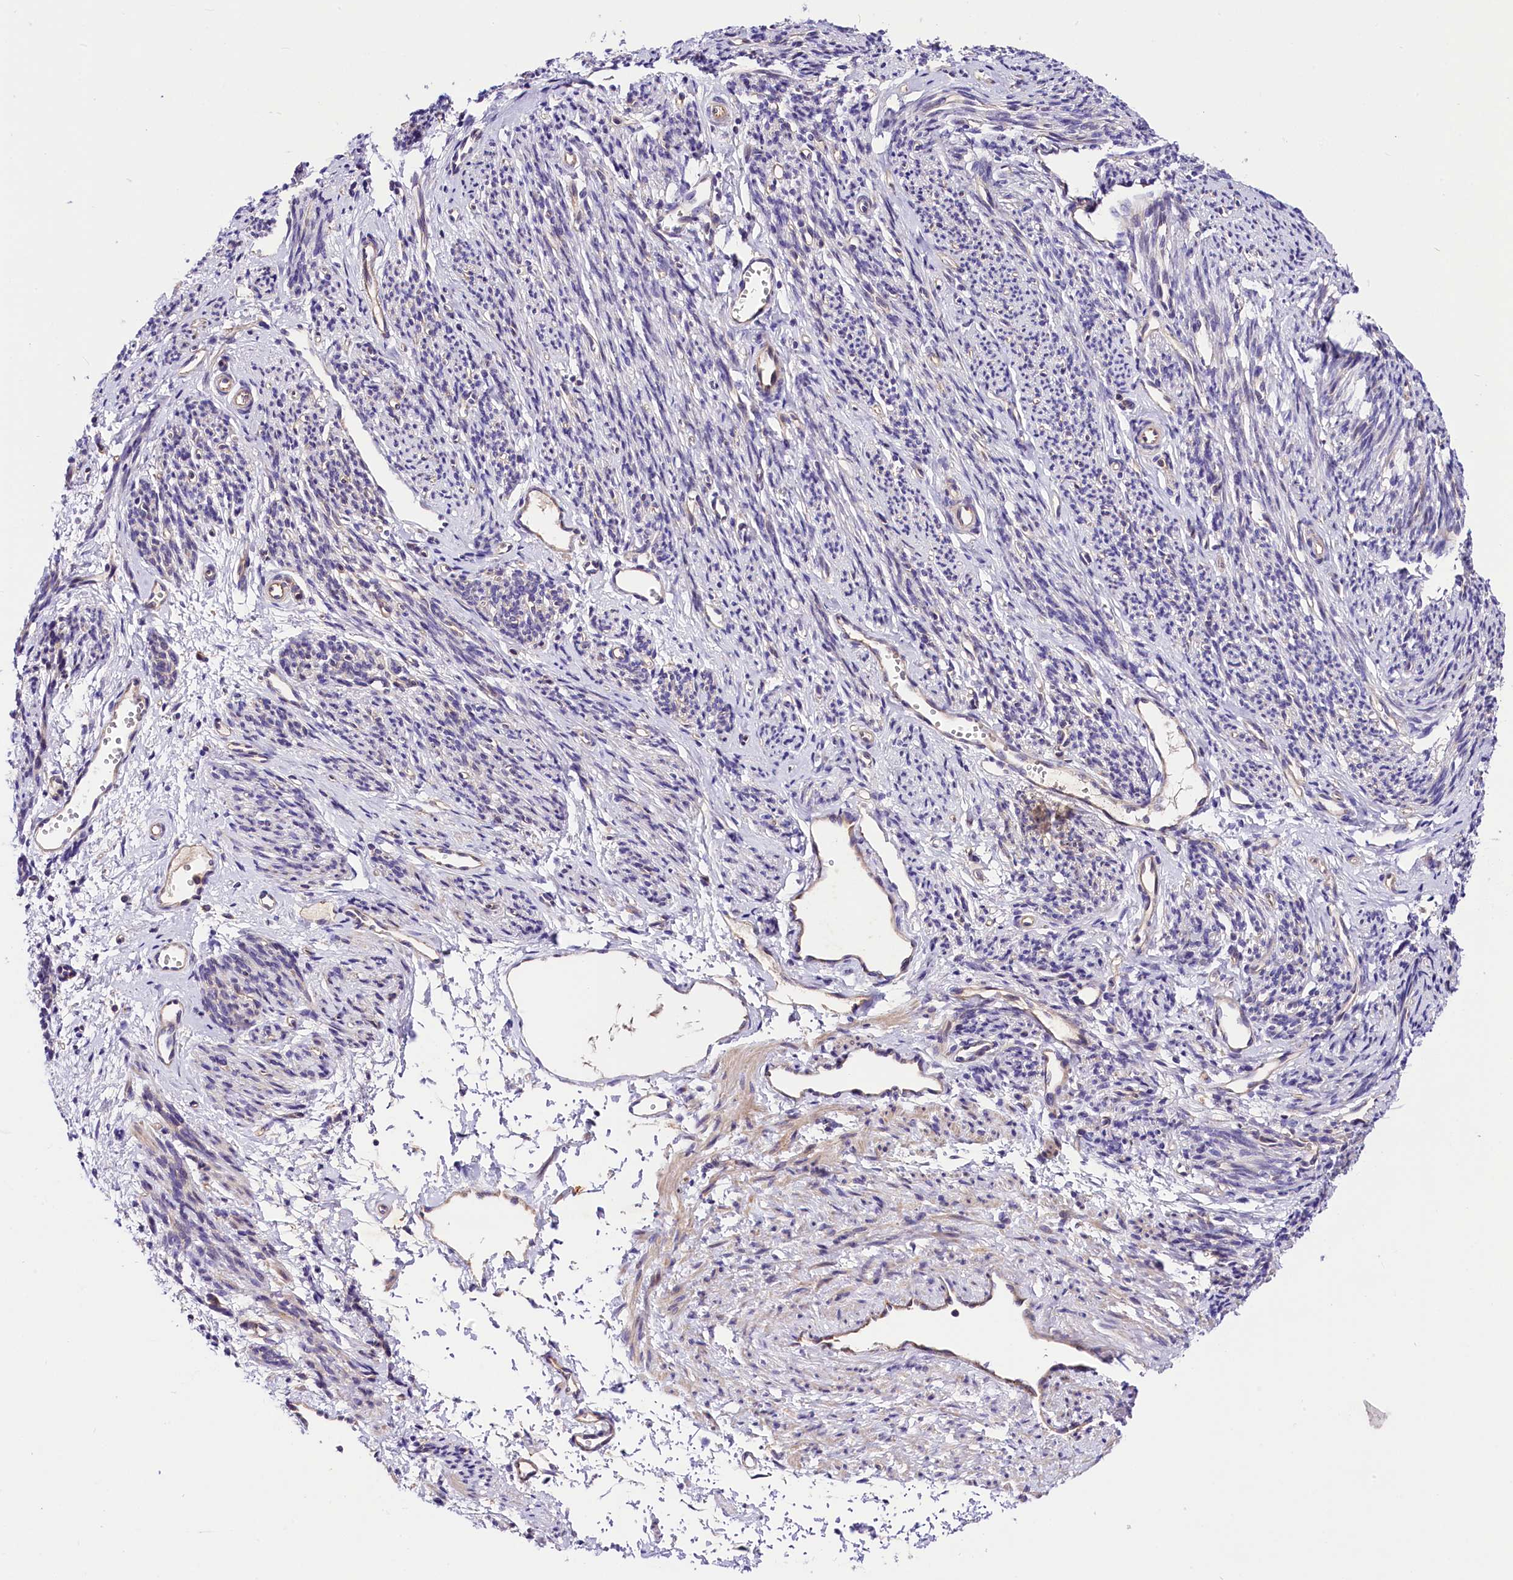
{"staining": {"intensity": "weak", "quantity": "<25%", "location": "cytoplasmic/membranous"}, "tissue": "smooth muscle", "cell_type": "Smooth muscle cells", "image_type": "normal", "snomed": [{"axis": "morphology", "description": "Normal tissue, NOS"}, {"axis": "topography", "description": "Smooth muscle"}, {"axis": "topography", "description": "Uterus"}], "caption": "High power microscopy histopathology image of an immunohistochemistry image of normal smooth muscle, revealing no significant staining in smooth muscle cells.", "gene": "ARMC6", "patient": {"sex": "female", "age": 59}}